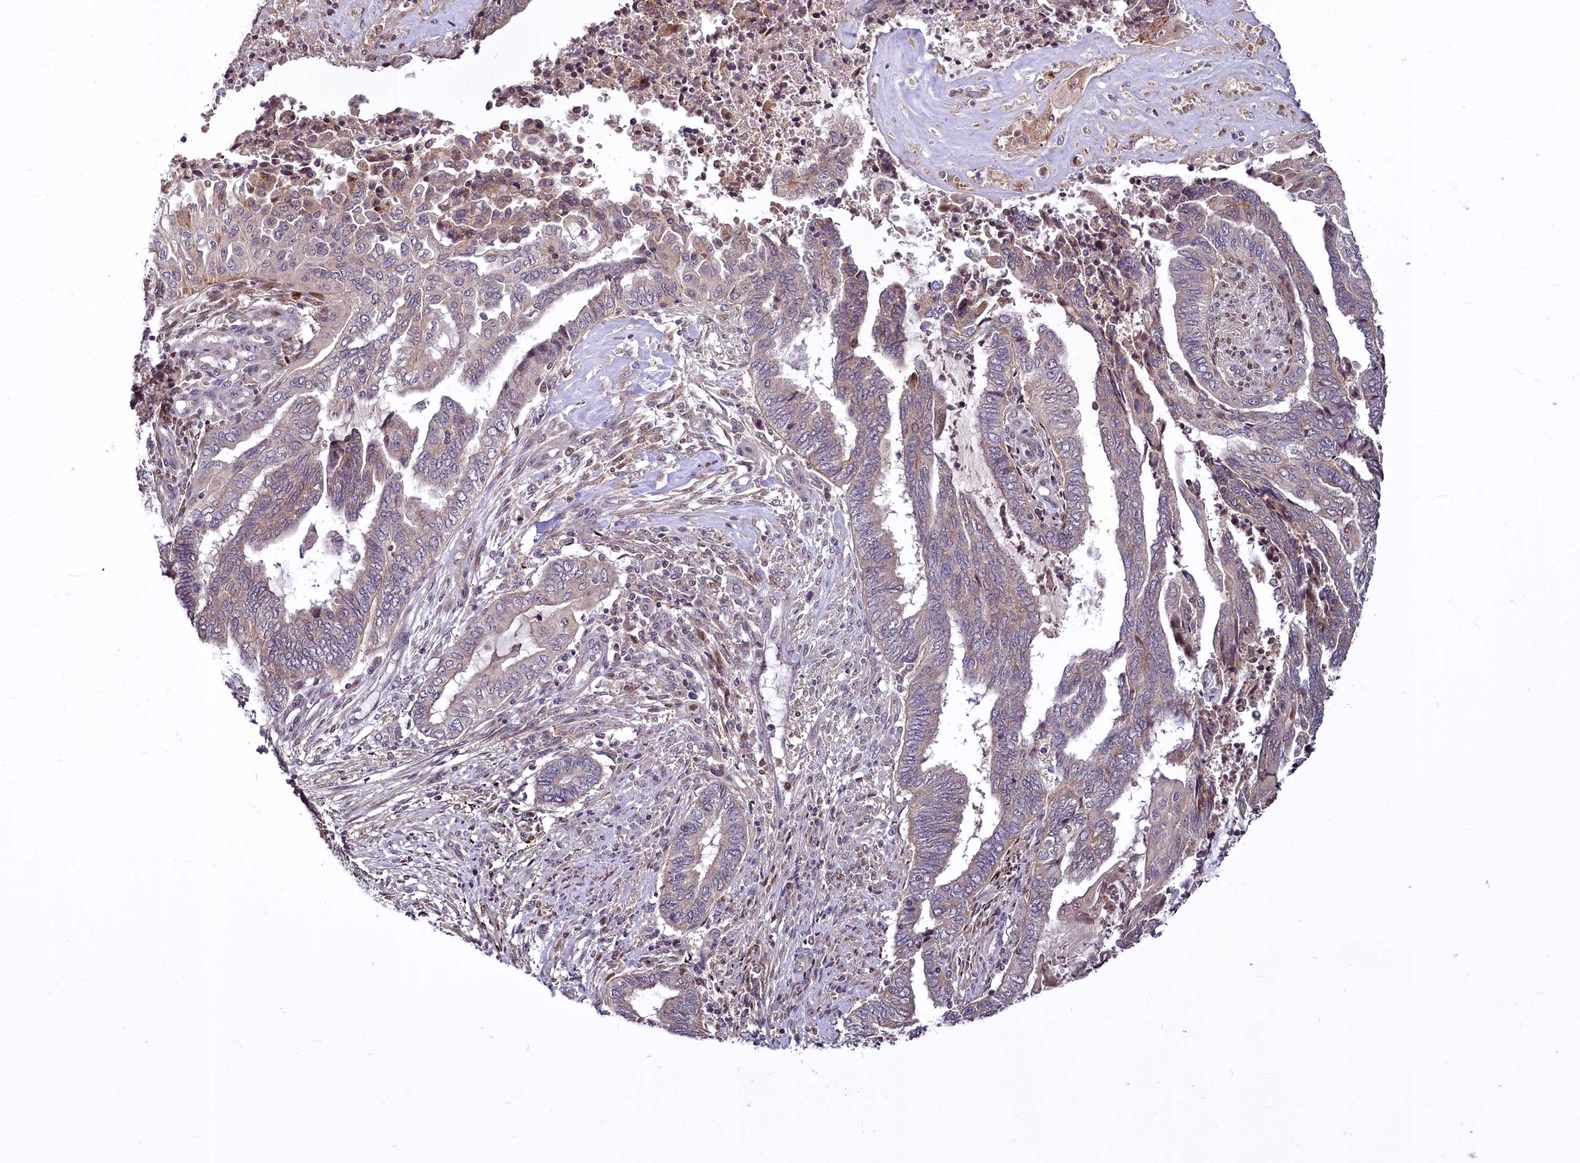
{"staining": {"intensity": "weak", "quantity": "<25%", "location": "cytoplasmic/membranous"}, "tissue": "endometrial cancer", "cell_type": "Tumor cells", "image_type": "cancer", "snomed": [{"axis": "morphology", "description": "Adenocarcinoma, NOS"}, {"axis": "topography", "description": "Uterus"}, {"axis": "topography", "description": "Endometrium"}], "caption": "The immunohistochemistry image has no significant expression in tumor cells of adenocarcinoma (endometrial) tissue.", "gene": "MAML2", "patient": {"sex": "female", "age": 70}}